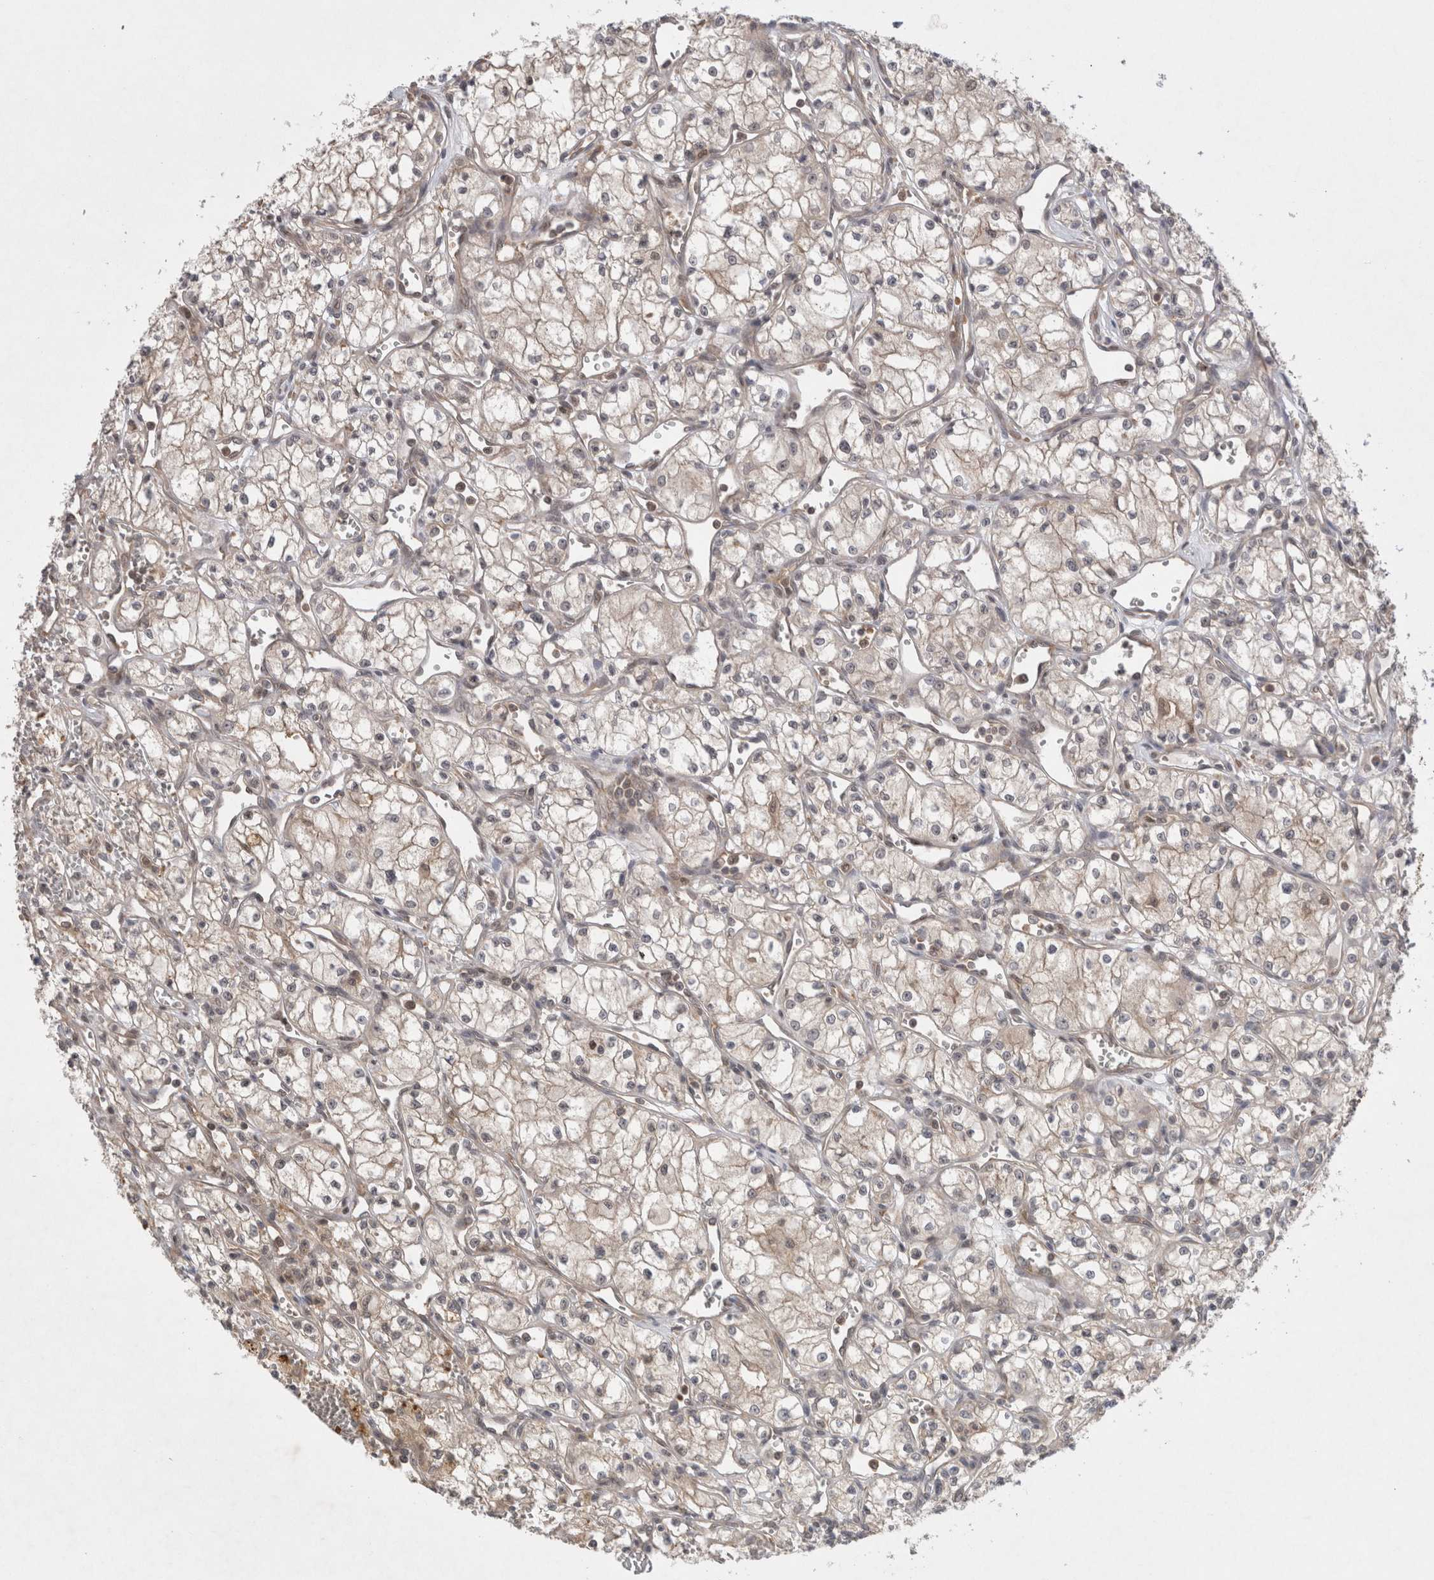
{"staining": {"intensity": "weak", "quantity": "<25%", "location": "cytoplasmic/membranous"}, "tissue": "renal cancer", "cell_type": "Tumor cells", "image_type": "cancer", "snomed": [{"axis": "morphology", "description": "Adenocarcinoma, NOS"}, {"axis": "topography", "description": "Kidney"}], "caption": "IHC micrograph of neoplastic tissue: renal cancer stained with DAB reveals no significant protein positivity in tumor cells.", "gene": "EIF3E", "patient": {"sex": "male", "age": 59}}